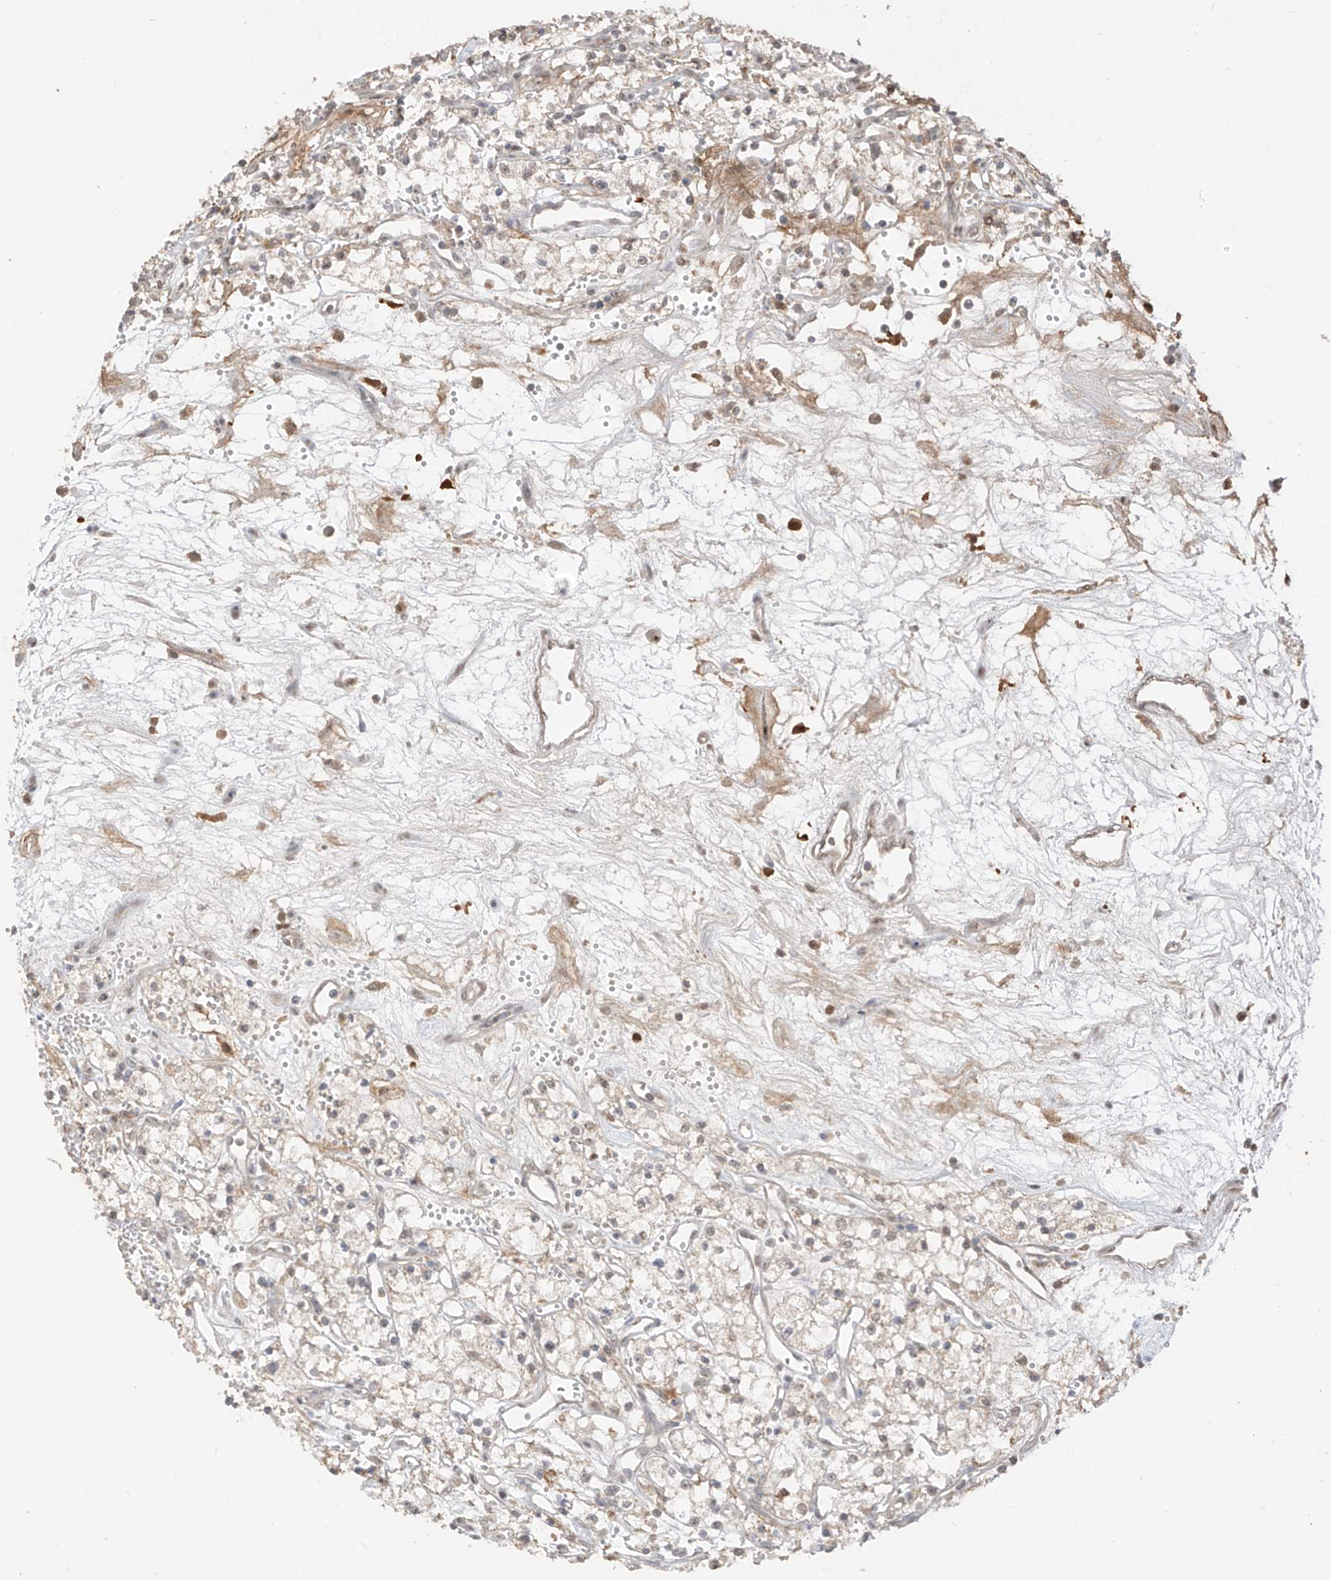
{"staining": {"intensity": "negative", "quantity": "none", "location": "none"}, "tissue": "renal cancer", "cell_type": "Tumor cells", "image_type": "cancer", "snomed": [{"axis": "morphology", "description": "Adenocarcinoma, NOS"}, {"axis": "topography", "description": "Kidney"}], "caption": "Renal adenocarcinoma was stained to show a protein in brown. There is no significant staining in tumor cells.", "gene": "LATS1", "patient": {"sex": "male", "age": 59}}